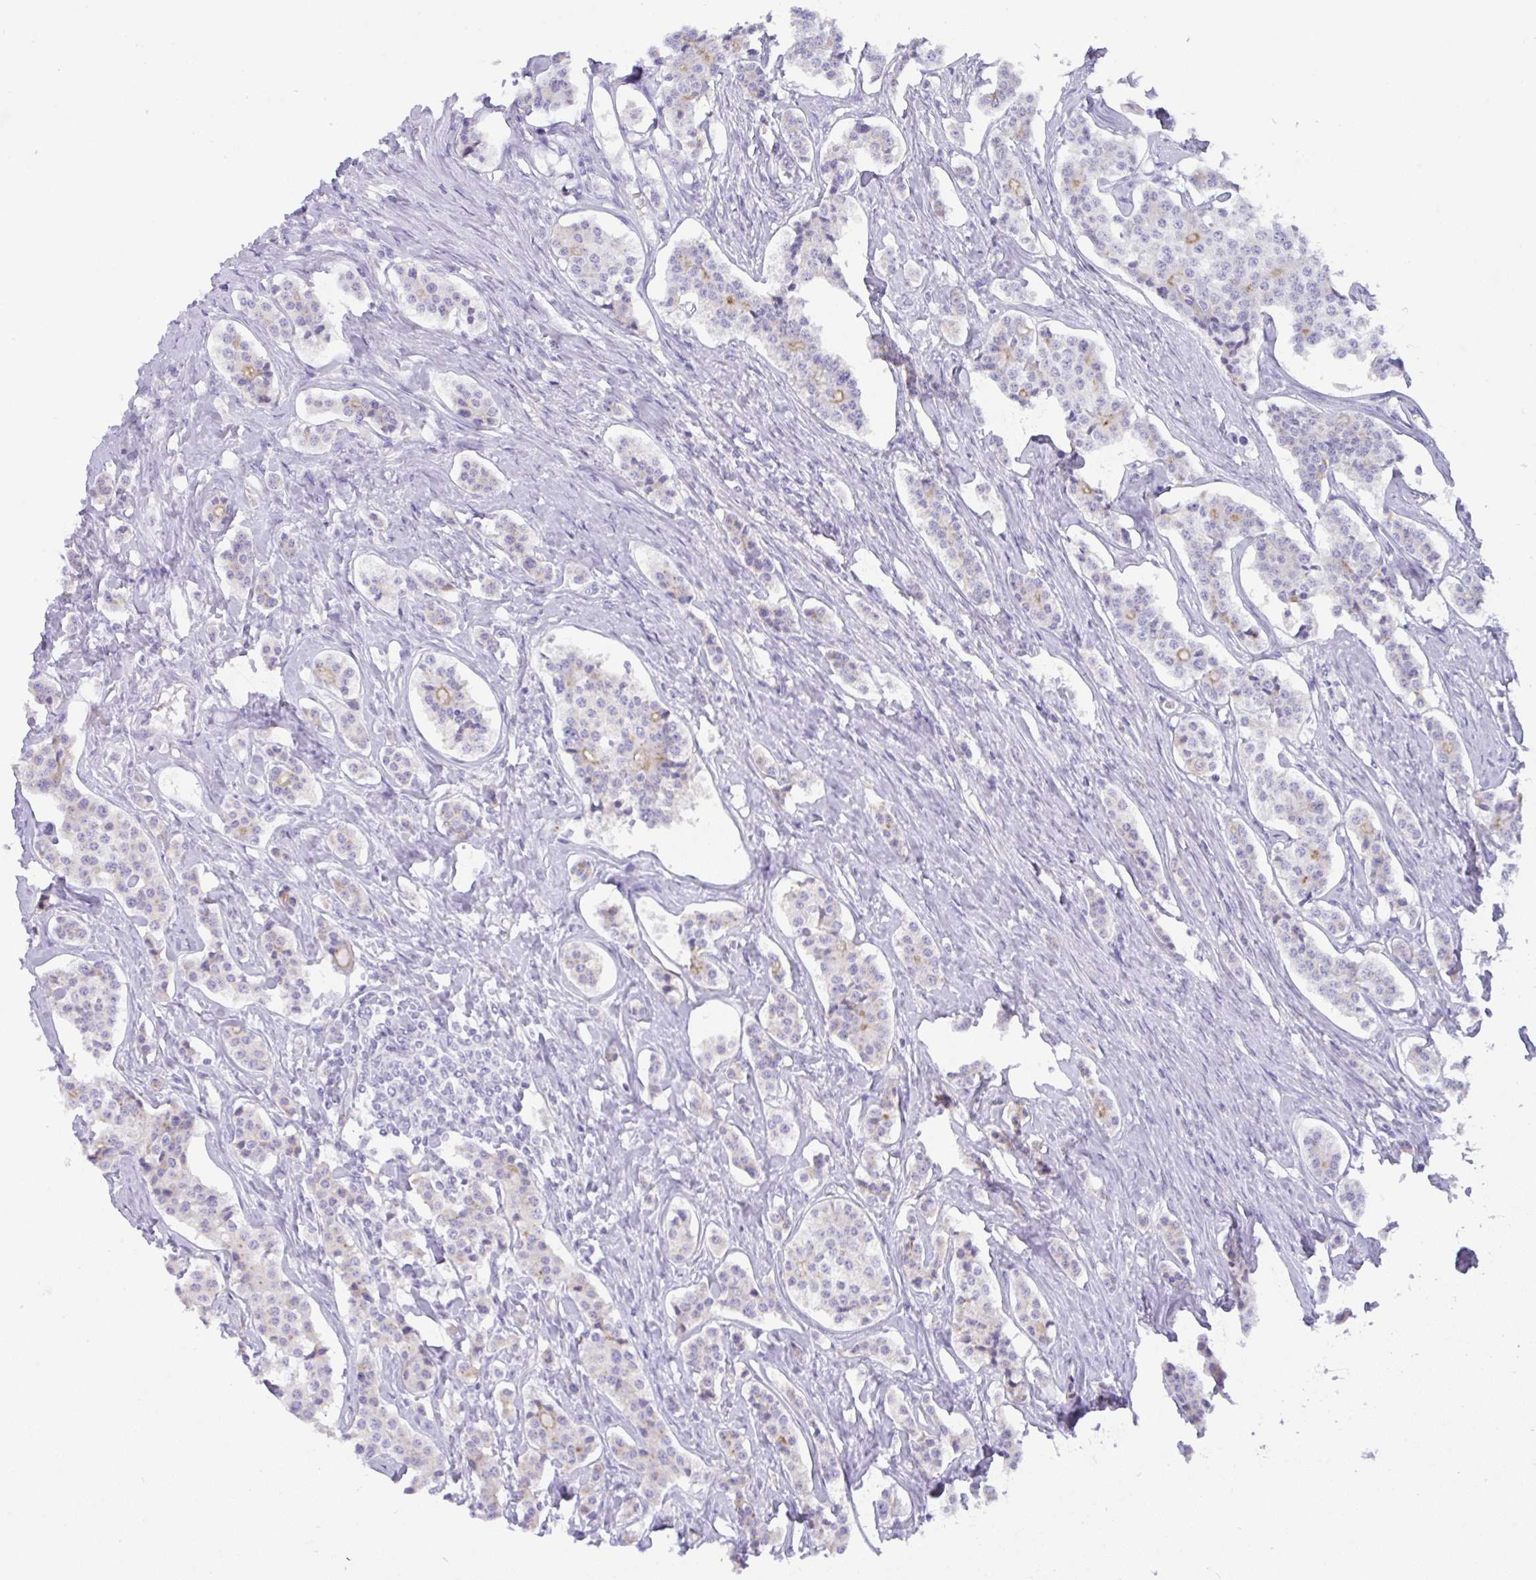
{"staining": {"intensity": "weak", "quantity": "<25%", "location": "cytoplasmic/membranous"}, "tissue": "carcinoid", "cell_type": "Tumor cells", "image_type": "cancer", "snomed": [{"axis": "morphology", "description": "Carcinoid, malignant, NOS"}, {"axis": "topography", "description": "Small intestine"}], "caption": "A high-resolution image shows immunohistochemistry (IHC) staining of carcinoid, which reveals no significant expression in tumor cells.", "gene": "FAM177A1", "patient": {"sex": "male", "age": 63}}